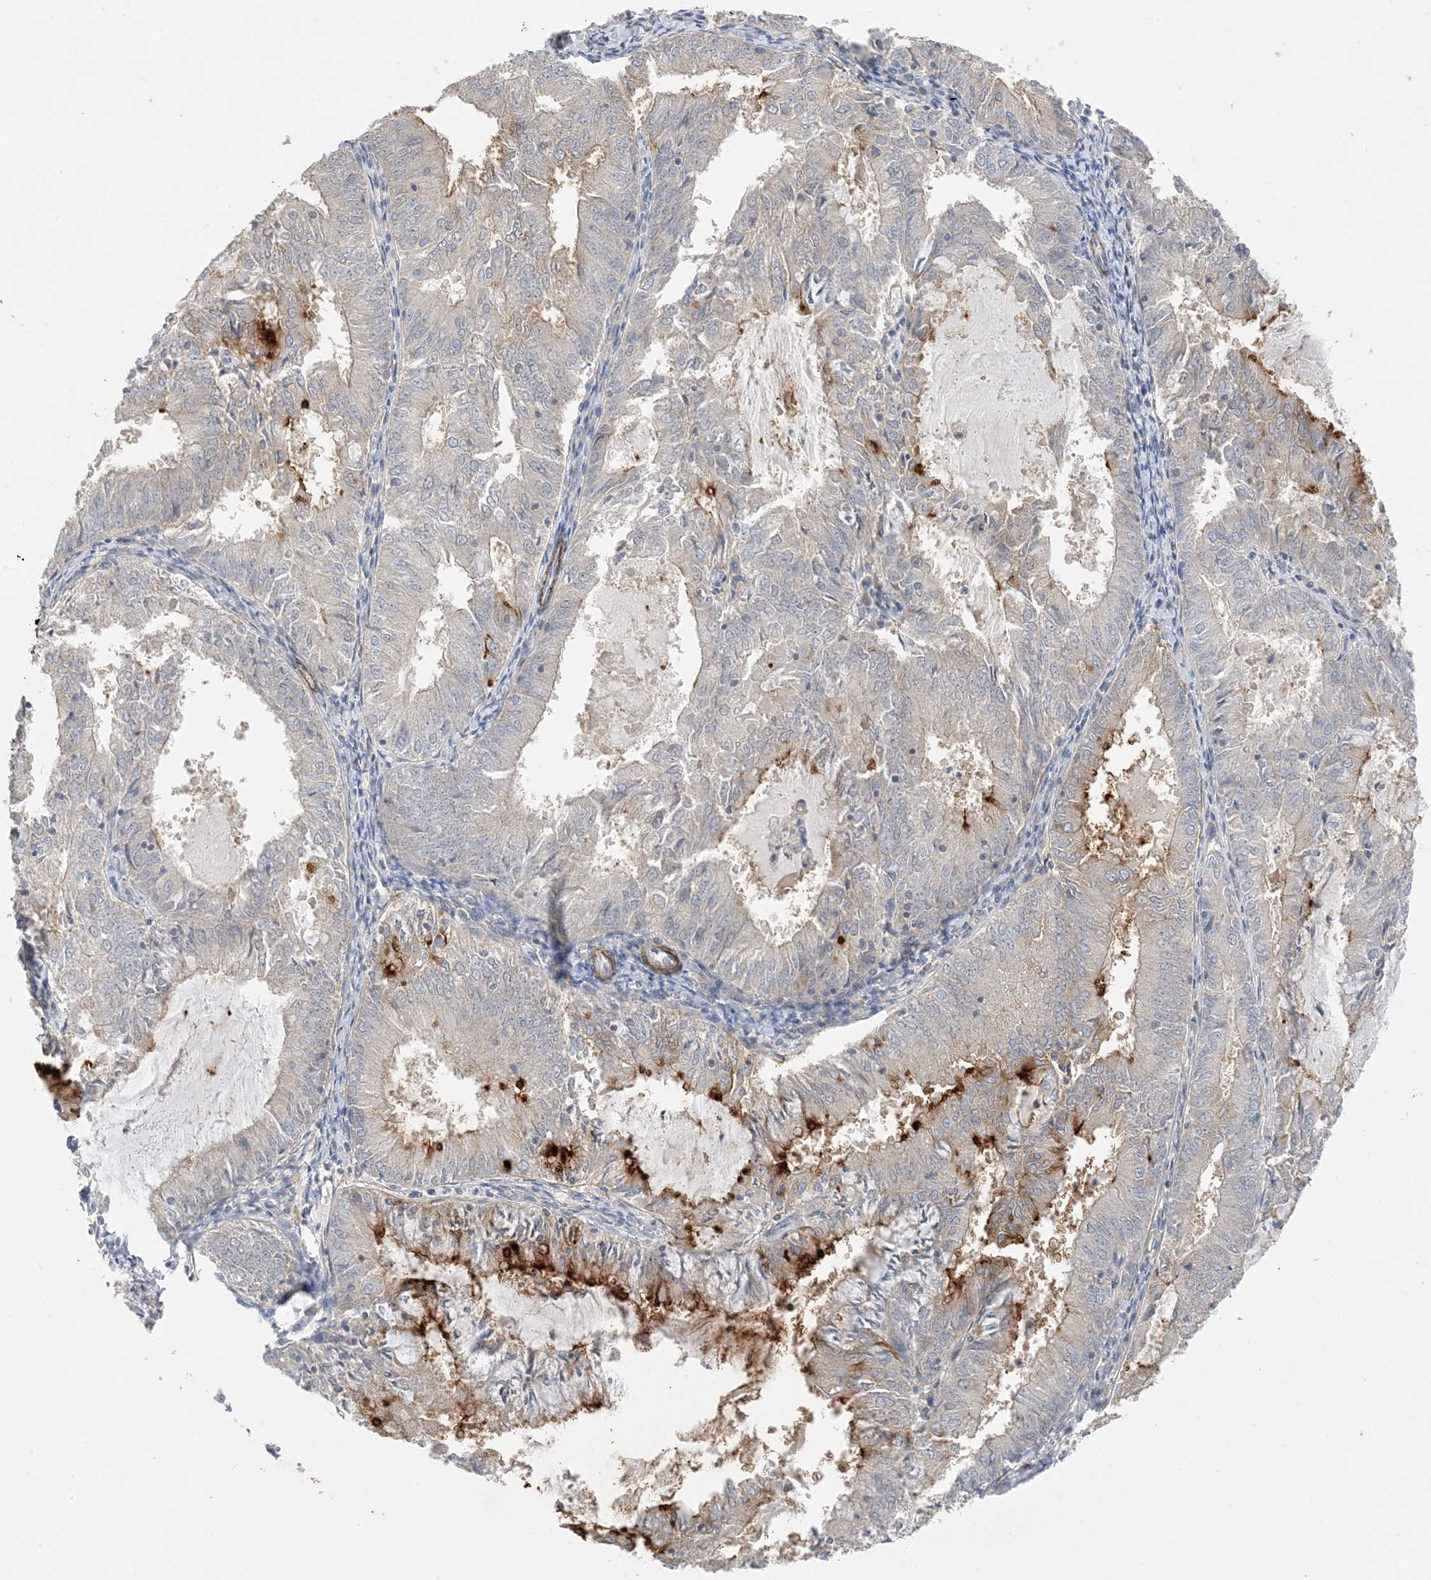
{"staining": {"intensity": "strong", "quantity": "<25%", "location": "cytoplasmic/membranous"}, "tissue": "endometrial cancer", "cell_type": "Tumor cells", "image_type": "cancer", "snomed": [{"axis": "morphology", "description": "Adenocarcinoma, NOS"}, {"axis": "topography", "description": "Endometrium"}], "caption": "This is a histology image of immunohistochemistry staining of endometrial cancer (adenocarcinoma), which shows strong staining in the cytoplasmic/membranous of tumor cells.", "gene": "KIFBP", "patient": {"sex": "female", "age": 57}}